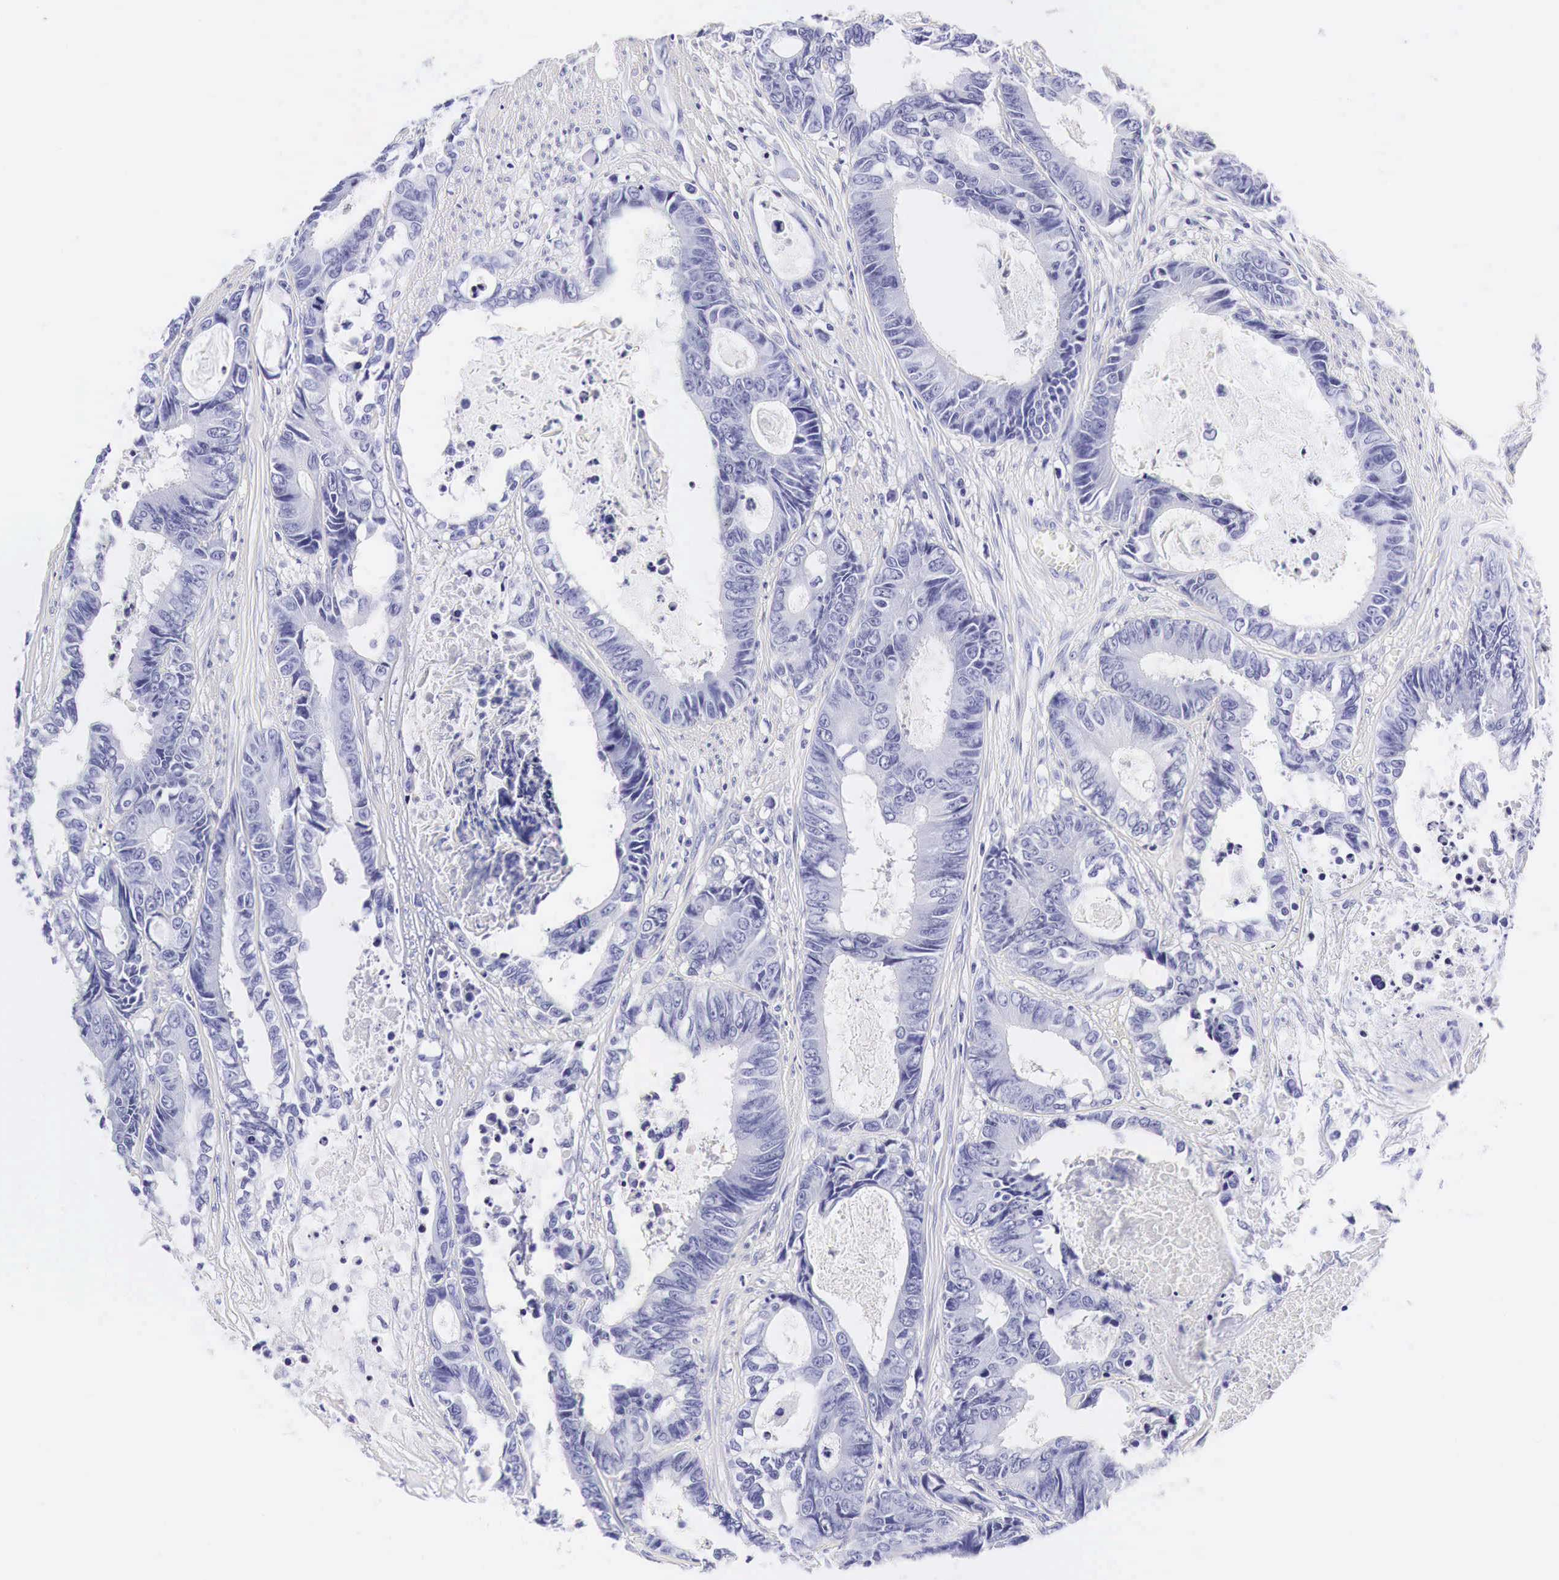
{"staining": {"intensity": "negative", "quantity": "none", "location": "none"}, "tissue": "colorectal cancer", "cell_type": "Tumor cells", "image_type": "cancer", "snomed": [{"axis": "morphology", "description": "Adenocarcinoma, NOS"}, {"axis": "topography", "description": "Rectum"}], "caption": "Immunohistochemistry photomicrograph of neoplastic tissue: adenocarcinoma (colorectal) stained with DAB (3,3'-diaminobenzidine) displays no significant protein positivity in tumor cells.", "gene": "ACP3", "patient": {"sex": "female", "age": 98}}